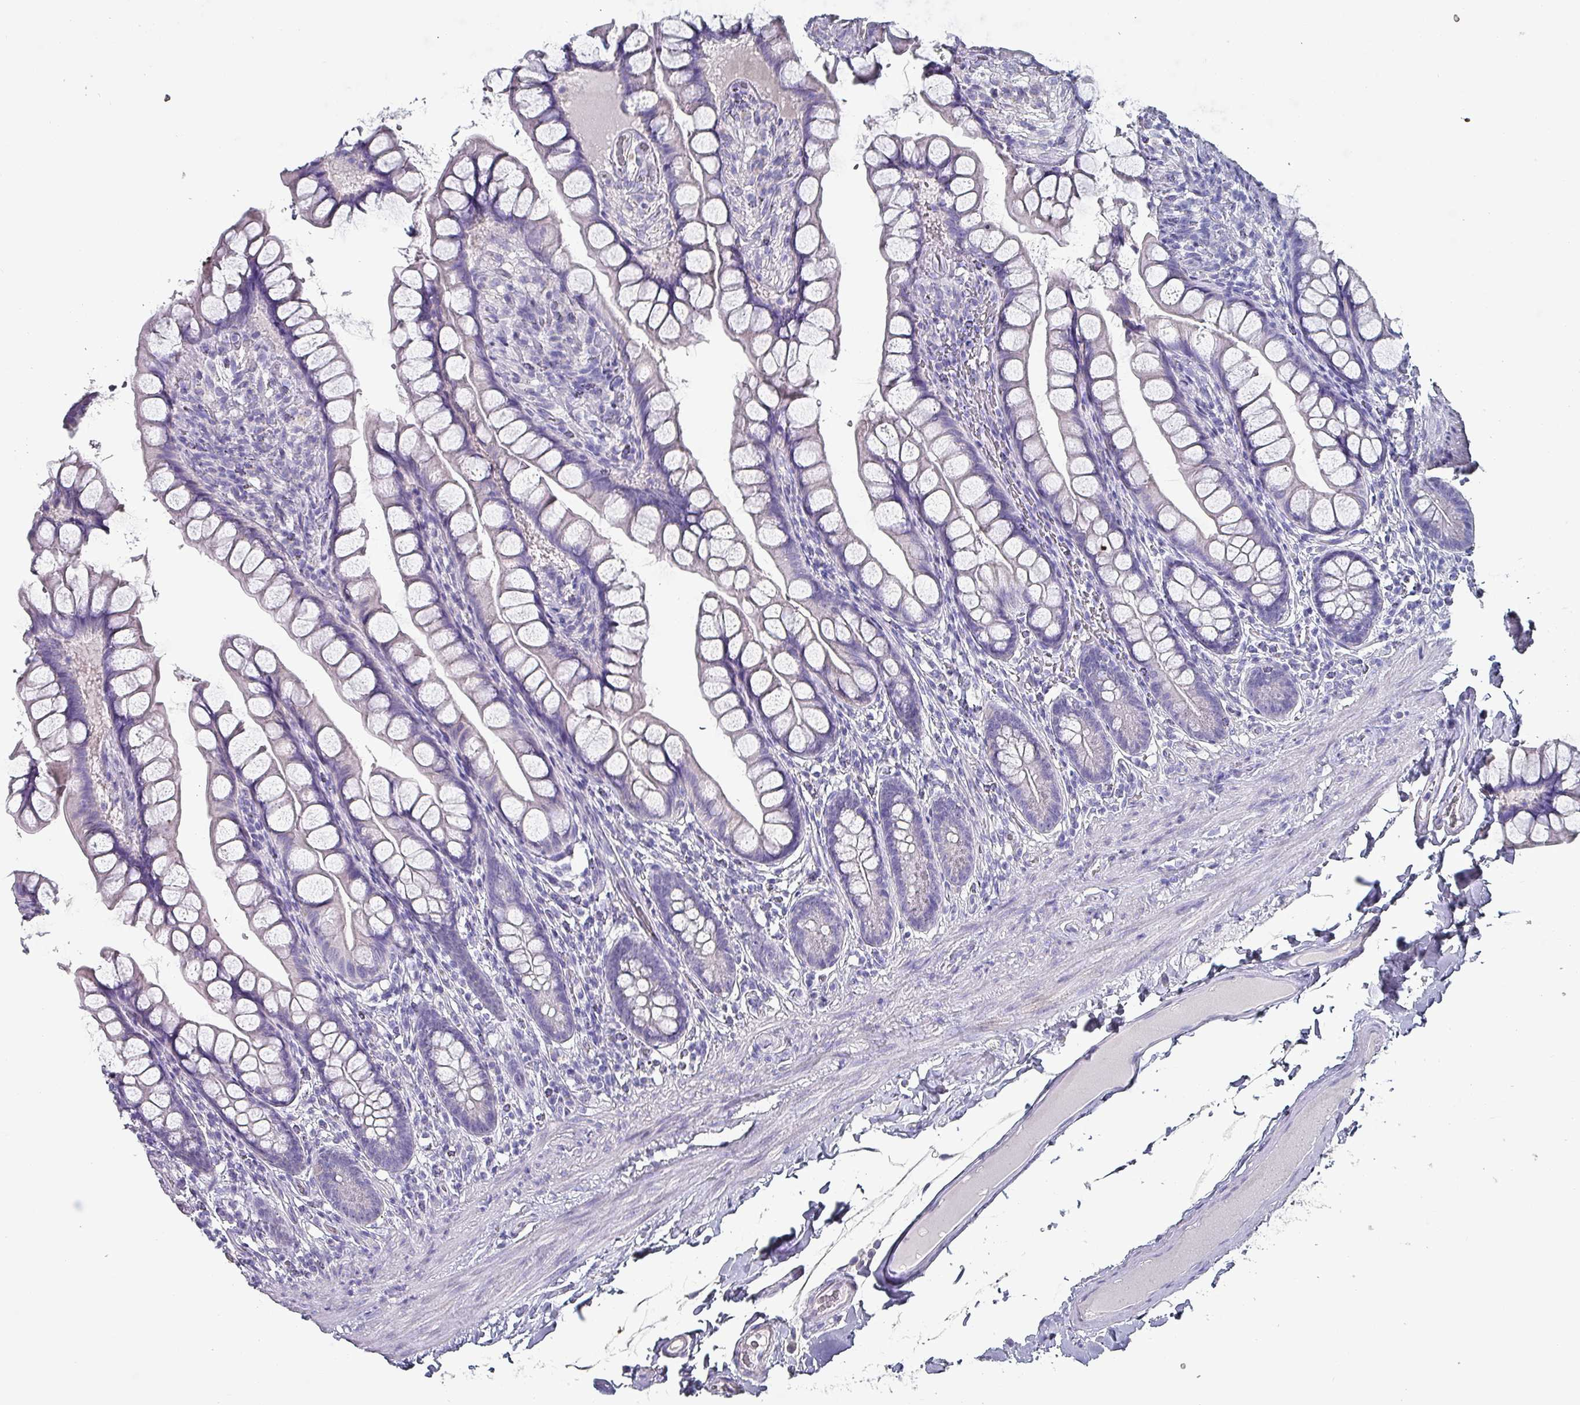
{"staining": {"intensity": "negative", "quantity": "none", "location": "none"}, "tissue": "small intestine", "cell_type": "Glandular cells", "image_type": "normal", "snomed": [{"axis": "morphology", "description": "Normal tissue, NOS"}, {"axis": "topography", "description": "Small intestine"}], "caption": "This micrograph is of normal small intestine stained with immunohistochemistry (IHC) to label a protein in brown with the nuclei are counter-stained blue. There is no expression in glandular cells. (DAB (3,3'-diaminobenzidine) immunohistochemistry (IHC), high magnification).", "gene": "INS", "patient": {"sex": "male", "age": 70}}